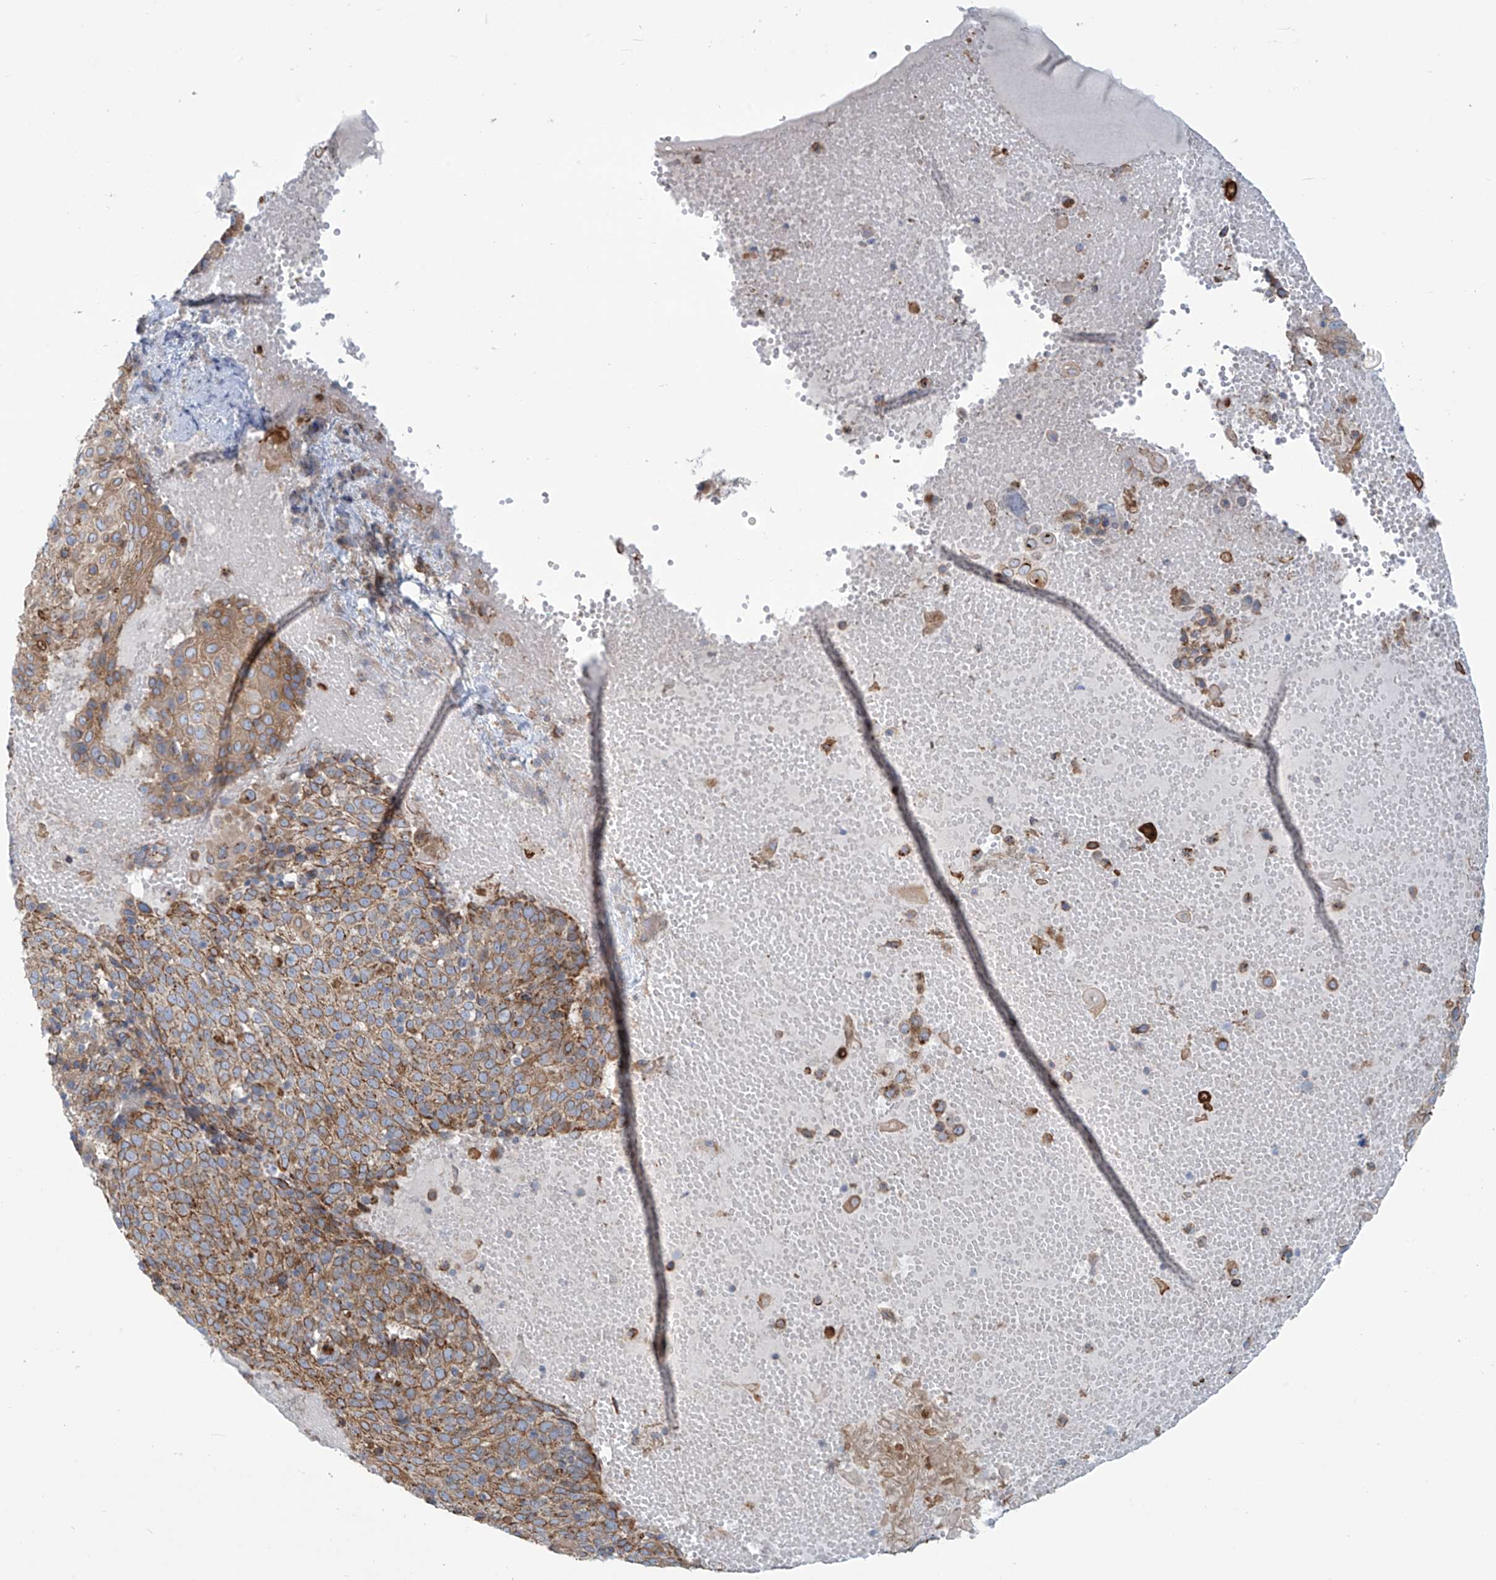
{"staining": {"intensity": "moderate", "quantity": ">75%", "location": "cytoplasmic/membranous"}, "tissue": "cervical cancer", "cell_type": "Tumor cells", "image_type": "cancer", "snomed": [{"axis": "morphology", "description": "Squamous cell carcinoma, NOS"}, {"axis": "topography", "description": "Cervix"}], "caption": "Moderate cytoplasmic/membranous protein positivity is appreciated in about >75% of tumor cells in squamous cell carcinoma (cervical).", "gene": "LZTS3", "patient": {"sex": "female", "age": 74}}